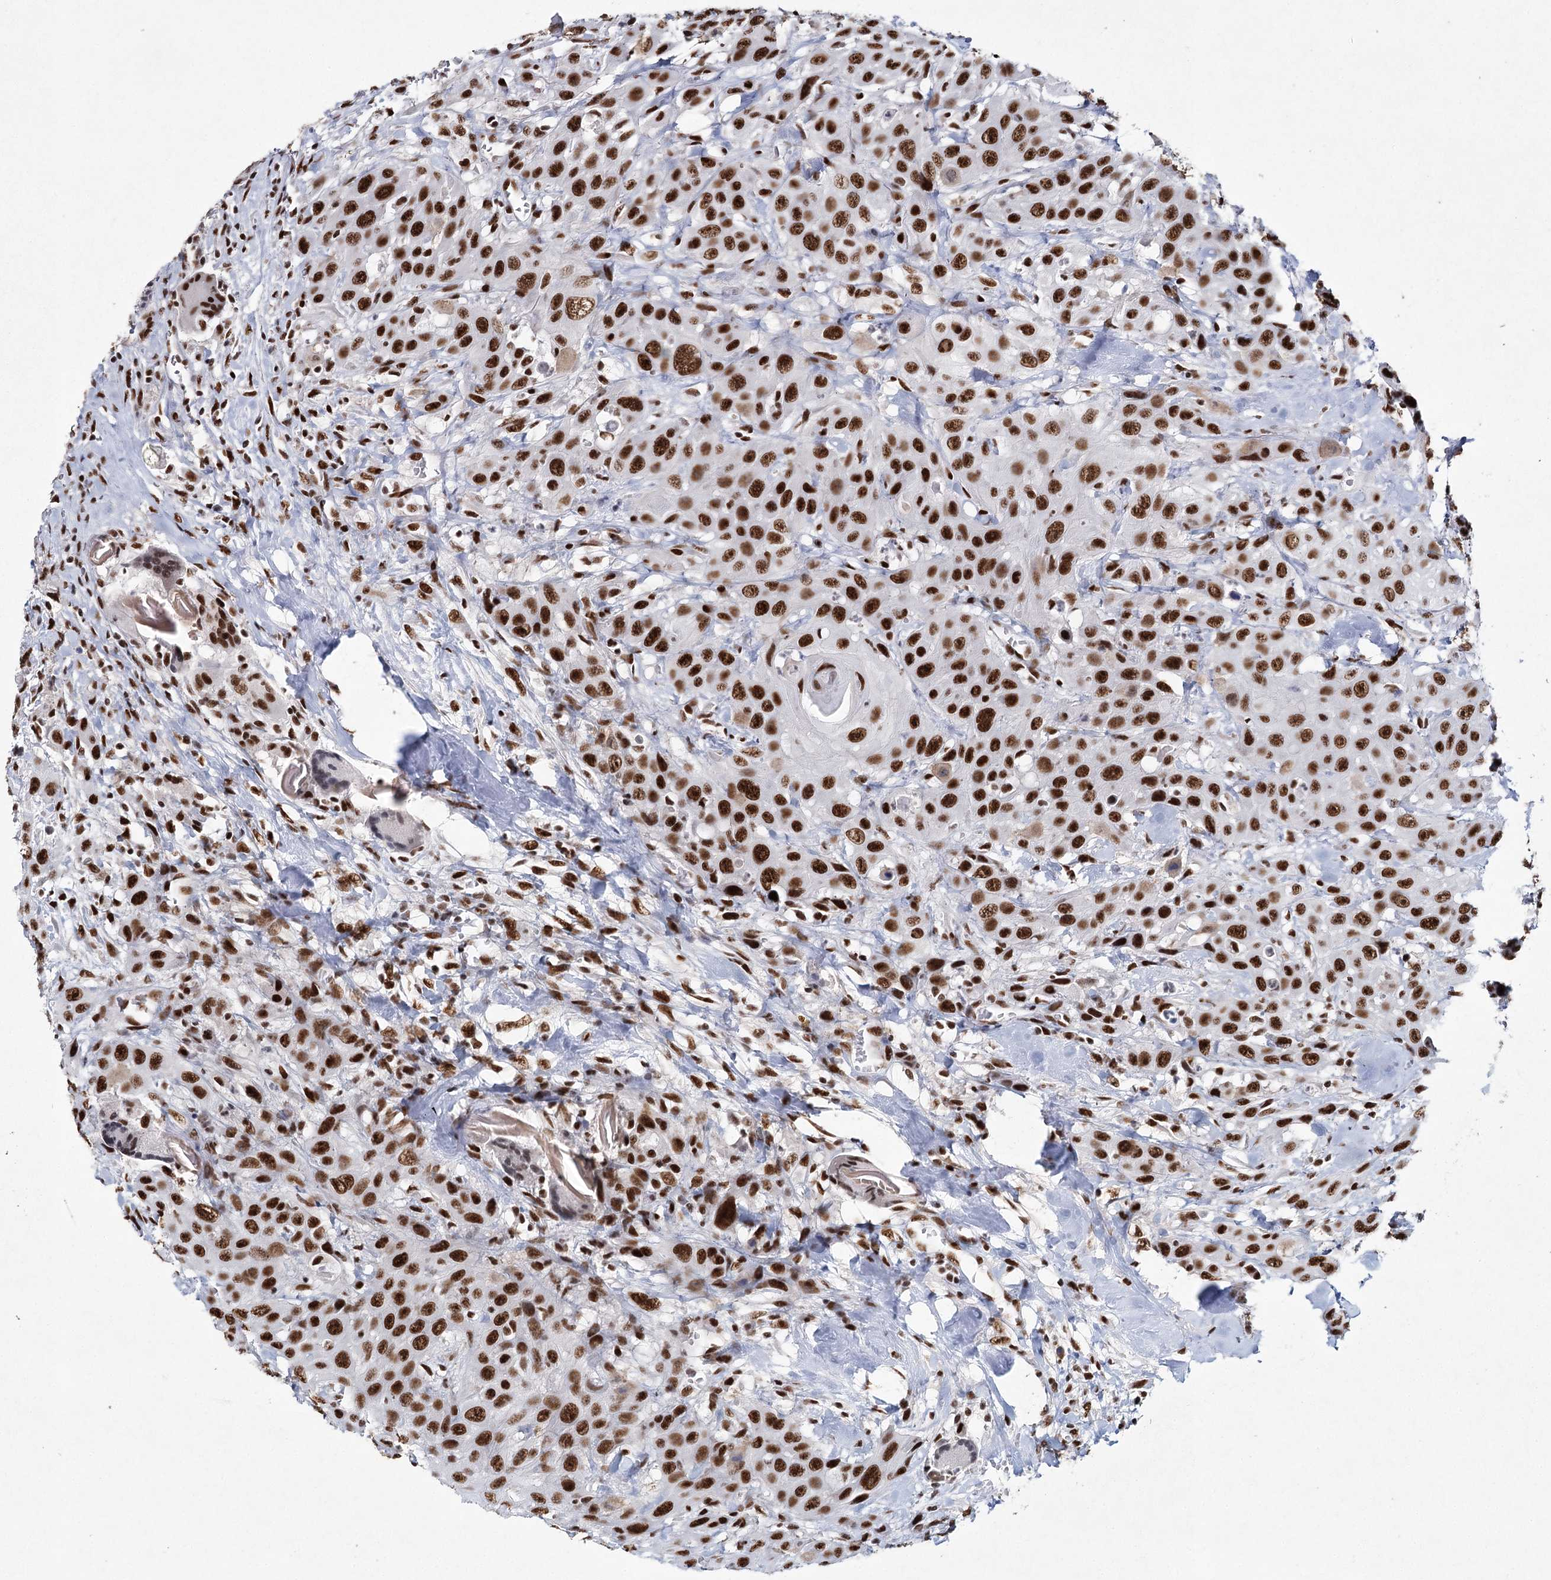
{"staining": {"intensity": "strong", "quantity": ">75%", "location": "nuclear"}, "tissue": "head and neck cancer", "cell_type": "Tumor cells", "image_type": "cancer", "snomed": [{"axis": "morphology", "description": "Squamous cell carcinoma, NOS"}, {"axis": "topography", "description": "Head-Neck"}], "caption": "Head and neck cancer (squamous cell carcinoma) stained with immunohistochemistry (IHC) demonstrates strong nuclear expression in approximately >75% of tumor cells. The protein is stained brown, and the nuclei are stained in blue (DAB IHC with brightfield microscopy, high magnification).", "gene": "SCAF8", "patient": {"sex": "male", "age": 81}}